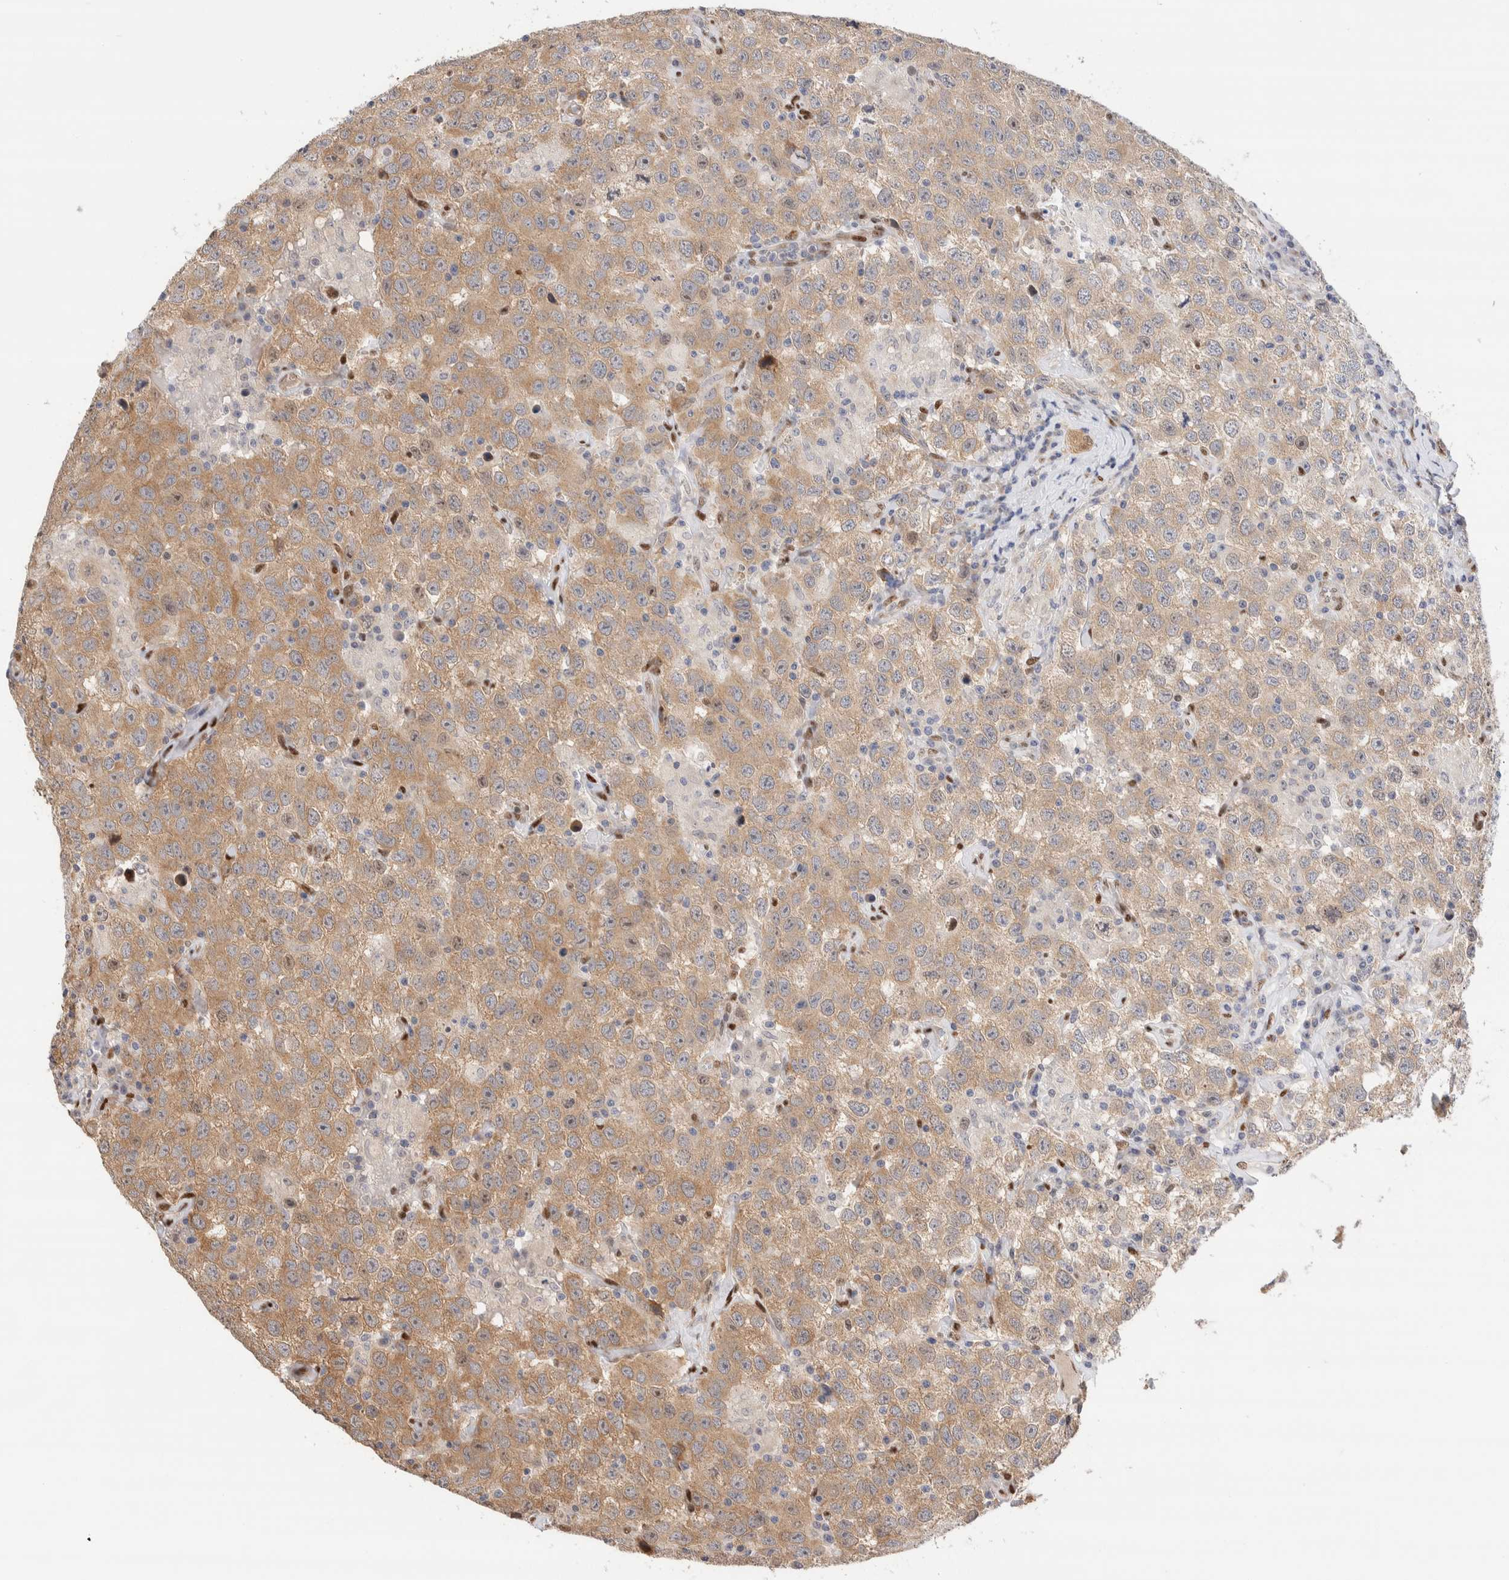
{"staining": {"intensity": "weak", "quantity": ">75%", "location": "cytoplasmic/membranous"}, "tissue": "testis cancer", "cell_type": "Tumor cells", "image_type": "cancer", "snomed": [{"axis": "morphology", "description": "Seminoma, NOS"}, {"axis": "topography", "description": "Testis"}], "caption": "Weak cytoplasmic/membranous protein staining is appreciated in approximately >75% of tumor cells in testis cancer. The protein of interest is shown in brown color, while the nuclei are stained blue.", "gene": "NSMAF", "patient": {"sex": "male", "age": 41}}